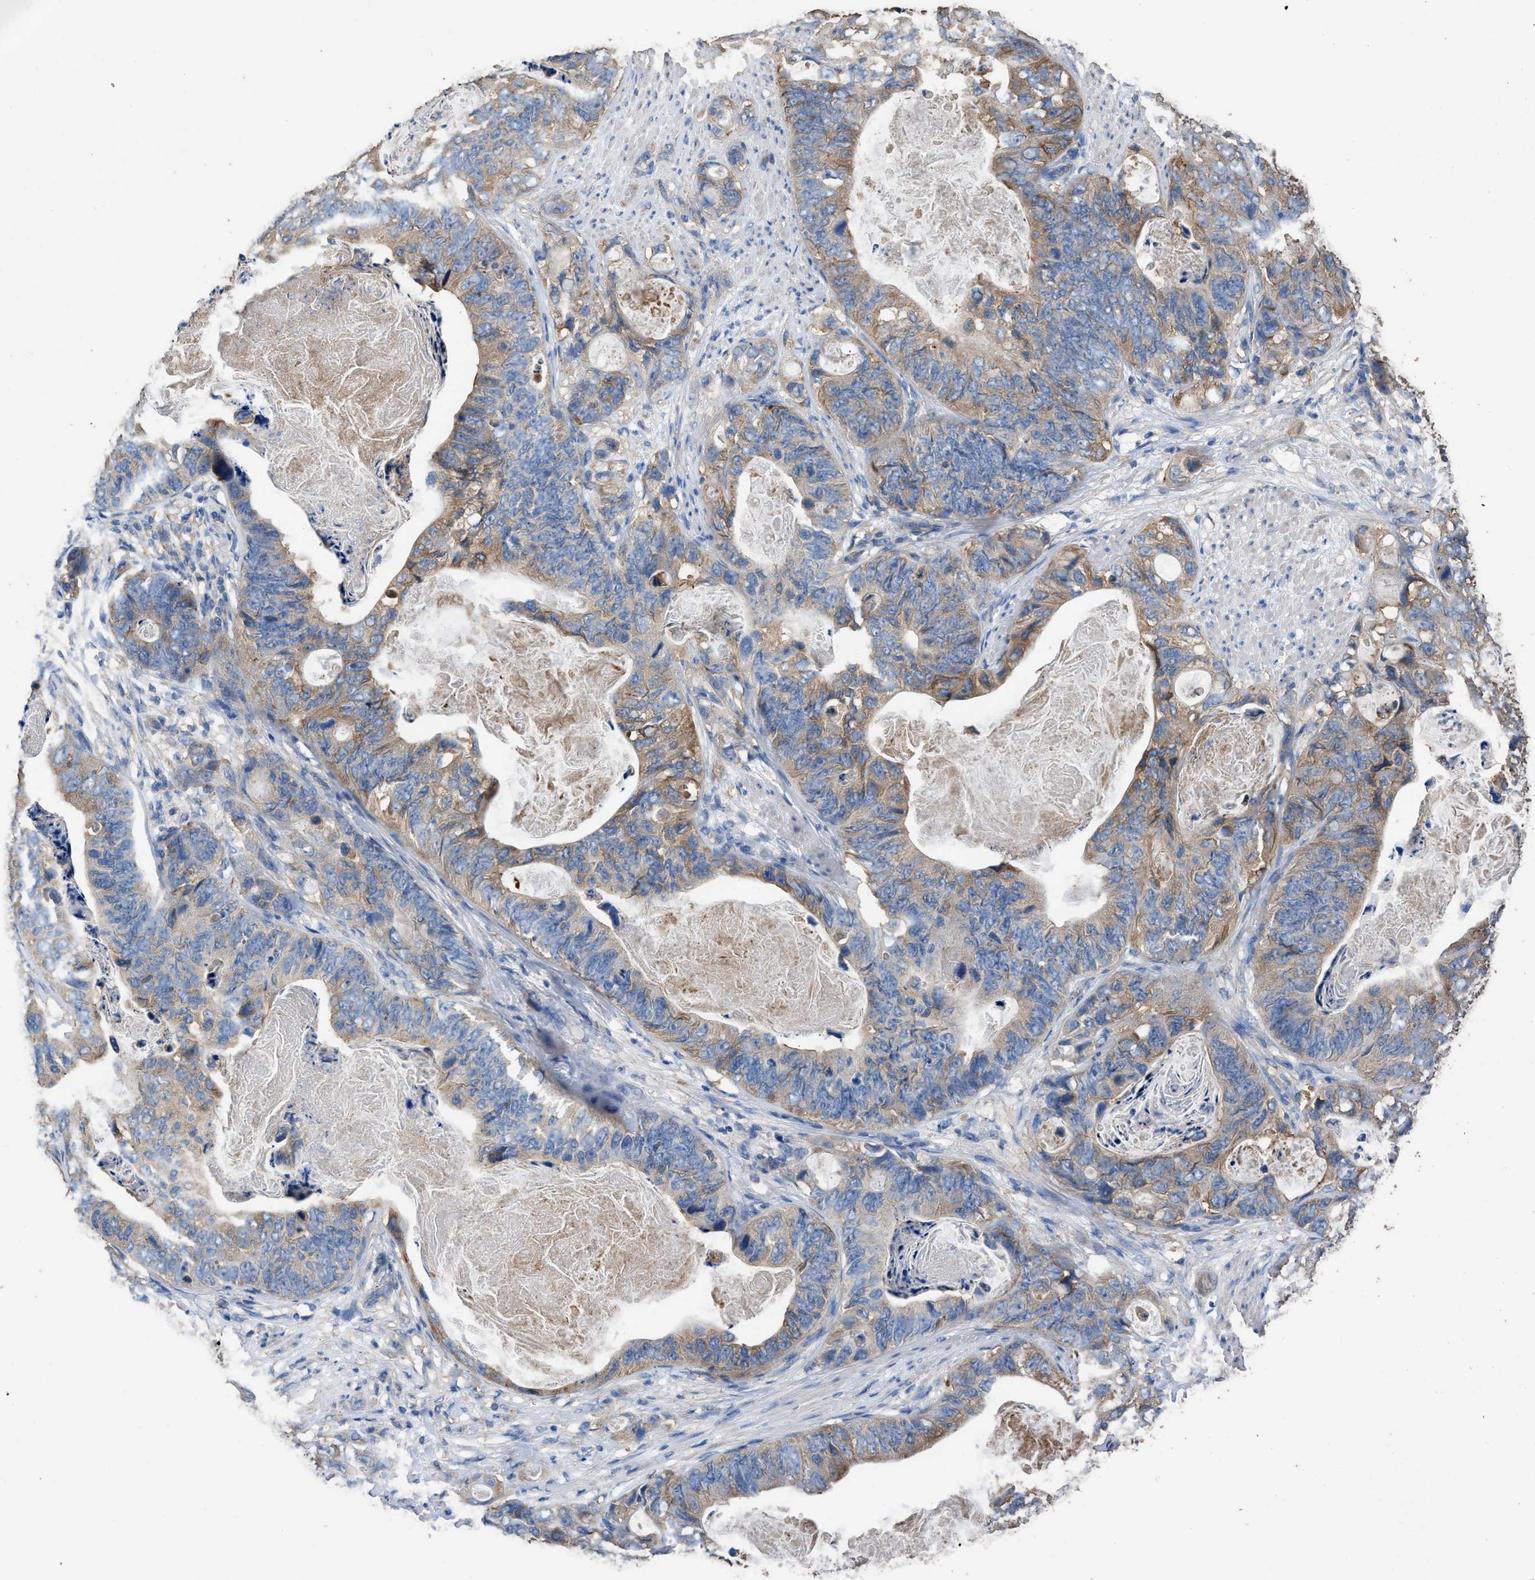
{"staining": {"intensity": "weak", "quantity": "25%-75%", "location": "cytoplasmic/membranous"}, "tissue": "stomach cancer", "cell_type": "Tumor cells", "image_type": "cancer", "snomed": [{"axis": "morphology", "description": "Adenocarcinoma, NOS"}, {"axis": "topography", "description": "Stomach"}], "caption": "IHC staining of adenocarcinoma (stomach), which displays low levels of weak cytoplasmic/membranous expression in about 25%-75% of tumor cells indicating weak cytoplasmic/membranous protein expression. The staining was performed using DAB (brown) for protein detection and nuclei were counterstained in hematoxylin (blue).", "gene": "ITSN1", "patient": {"sex": "female", "age": 89}}